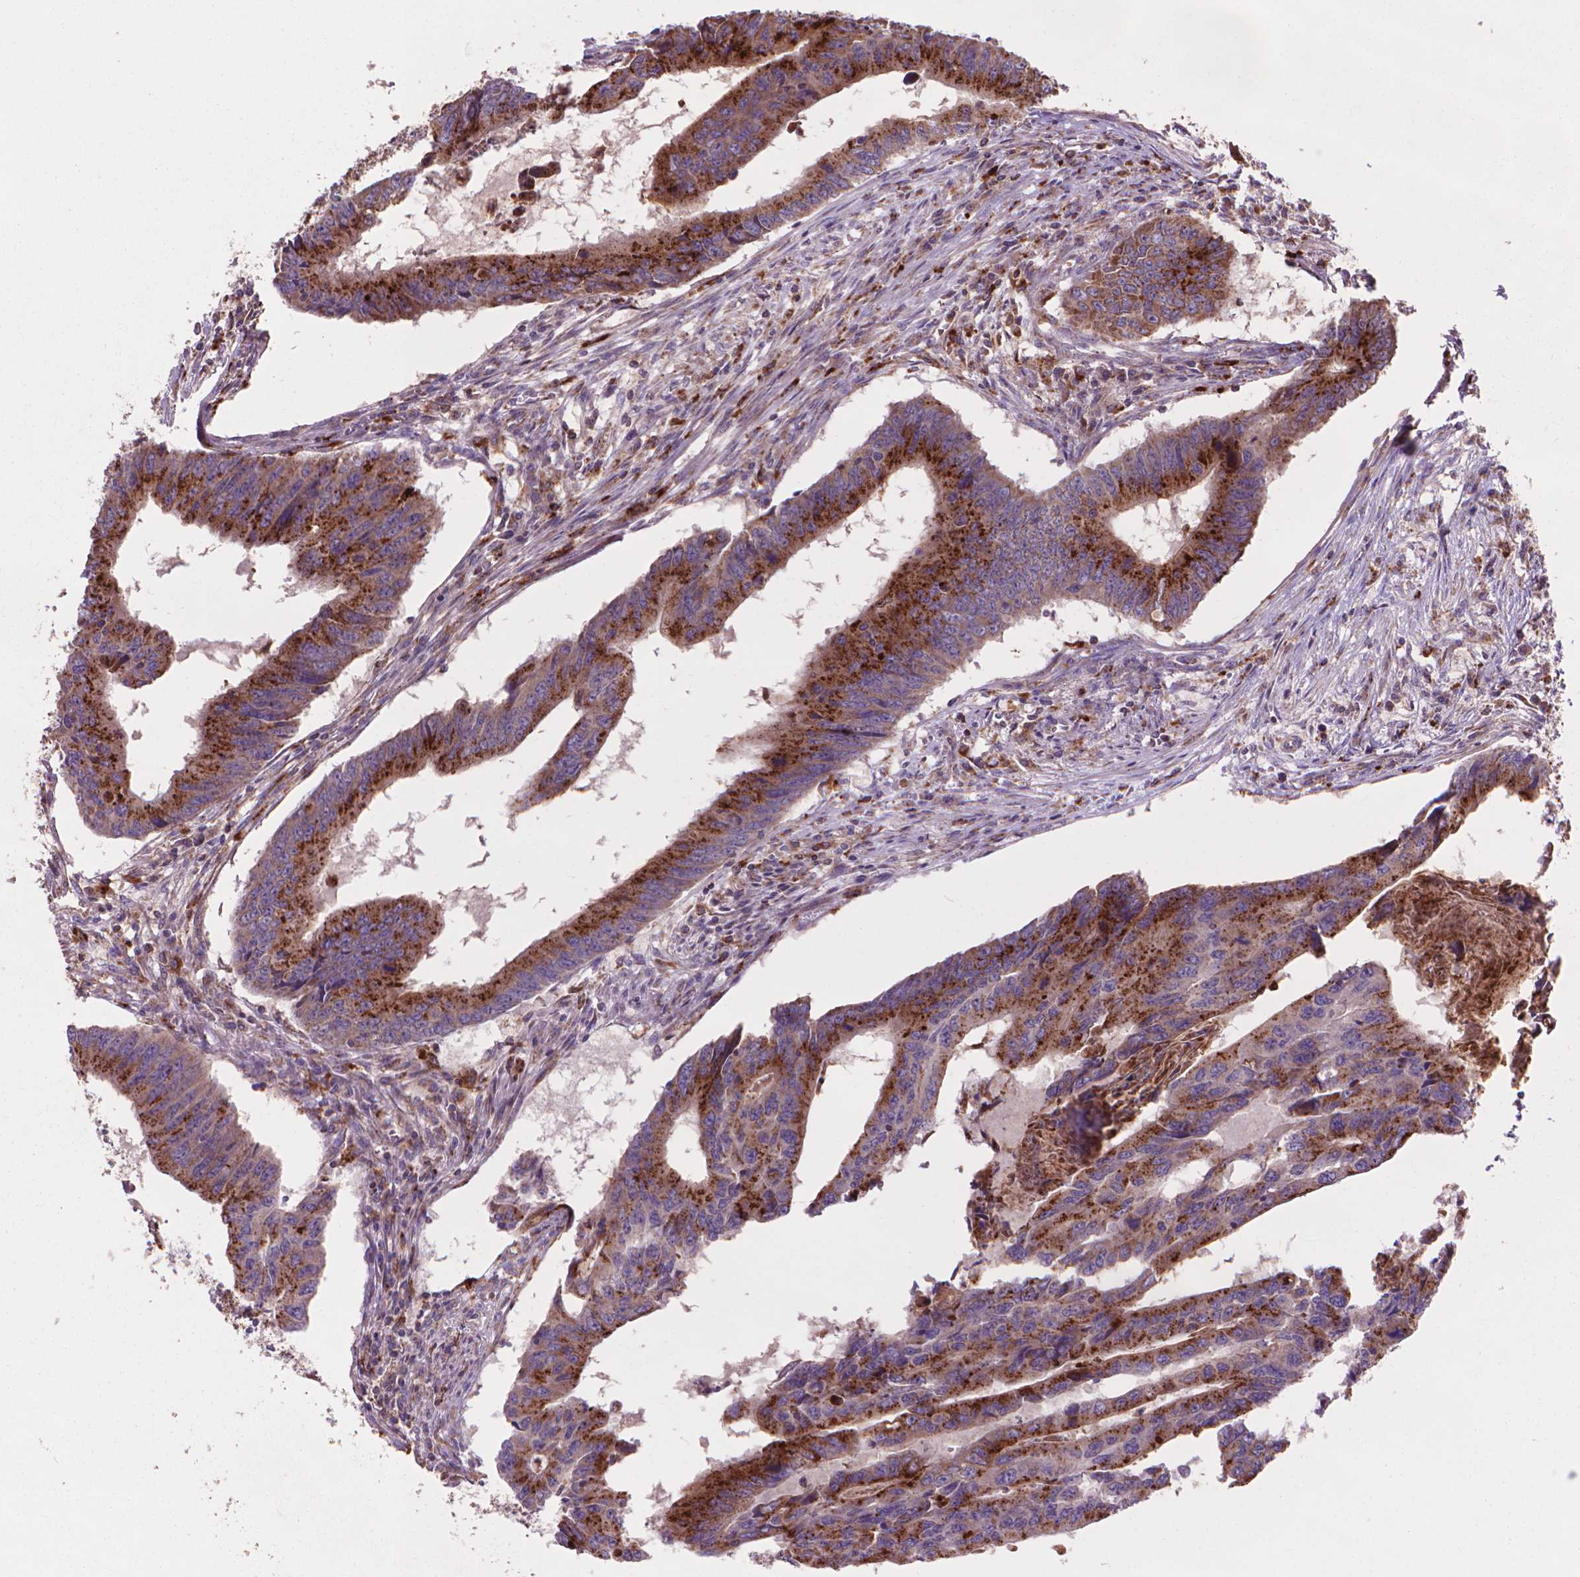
{"staining": {"intensity": "strong", "quantity": ">75%", "location": "cytoplasmic/membranous"}, "tissue": "colorectal cancer", "cell_type": "Tumor cells", "image_type": "cancer", "snomed": [{"axis": "morphology", "description": "Adenocarcinoma, NOS"}, {"axis": "topography", "description": "Colon"}], "caption": "DAB immunohistochemical staining of colorectal adenocarcinoma reveals strong cytoplasmic/membranous protein expression in approximately >75% of tumor cells.", "gene": "GLB1", "patient": {"sex": "male", "age": 53}}